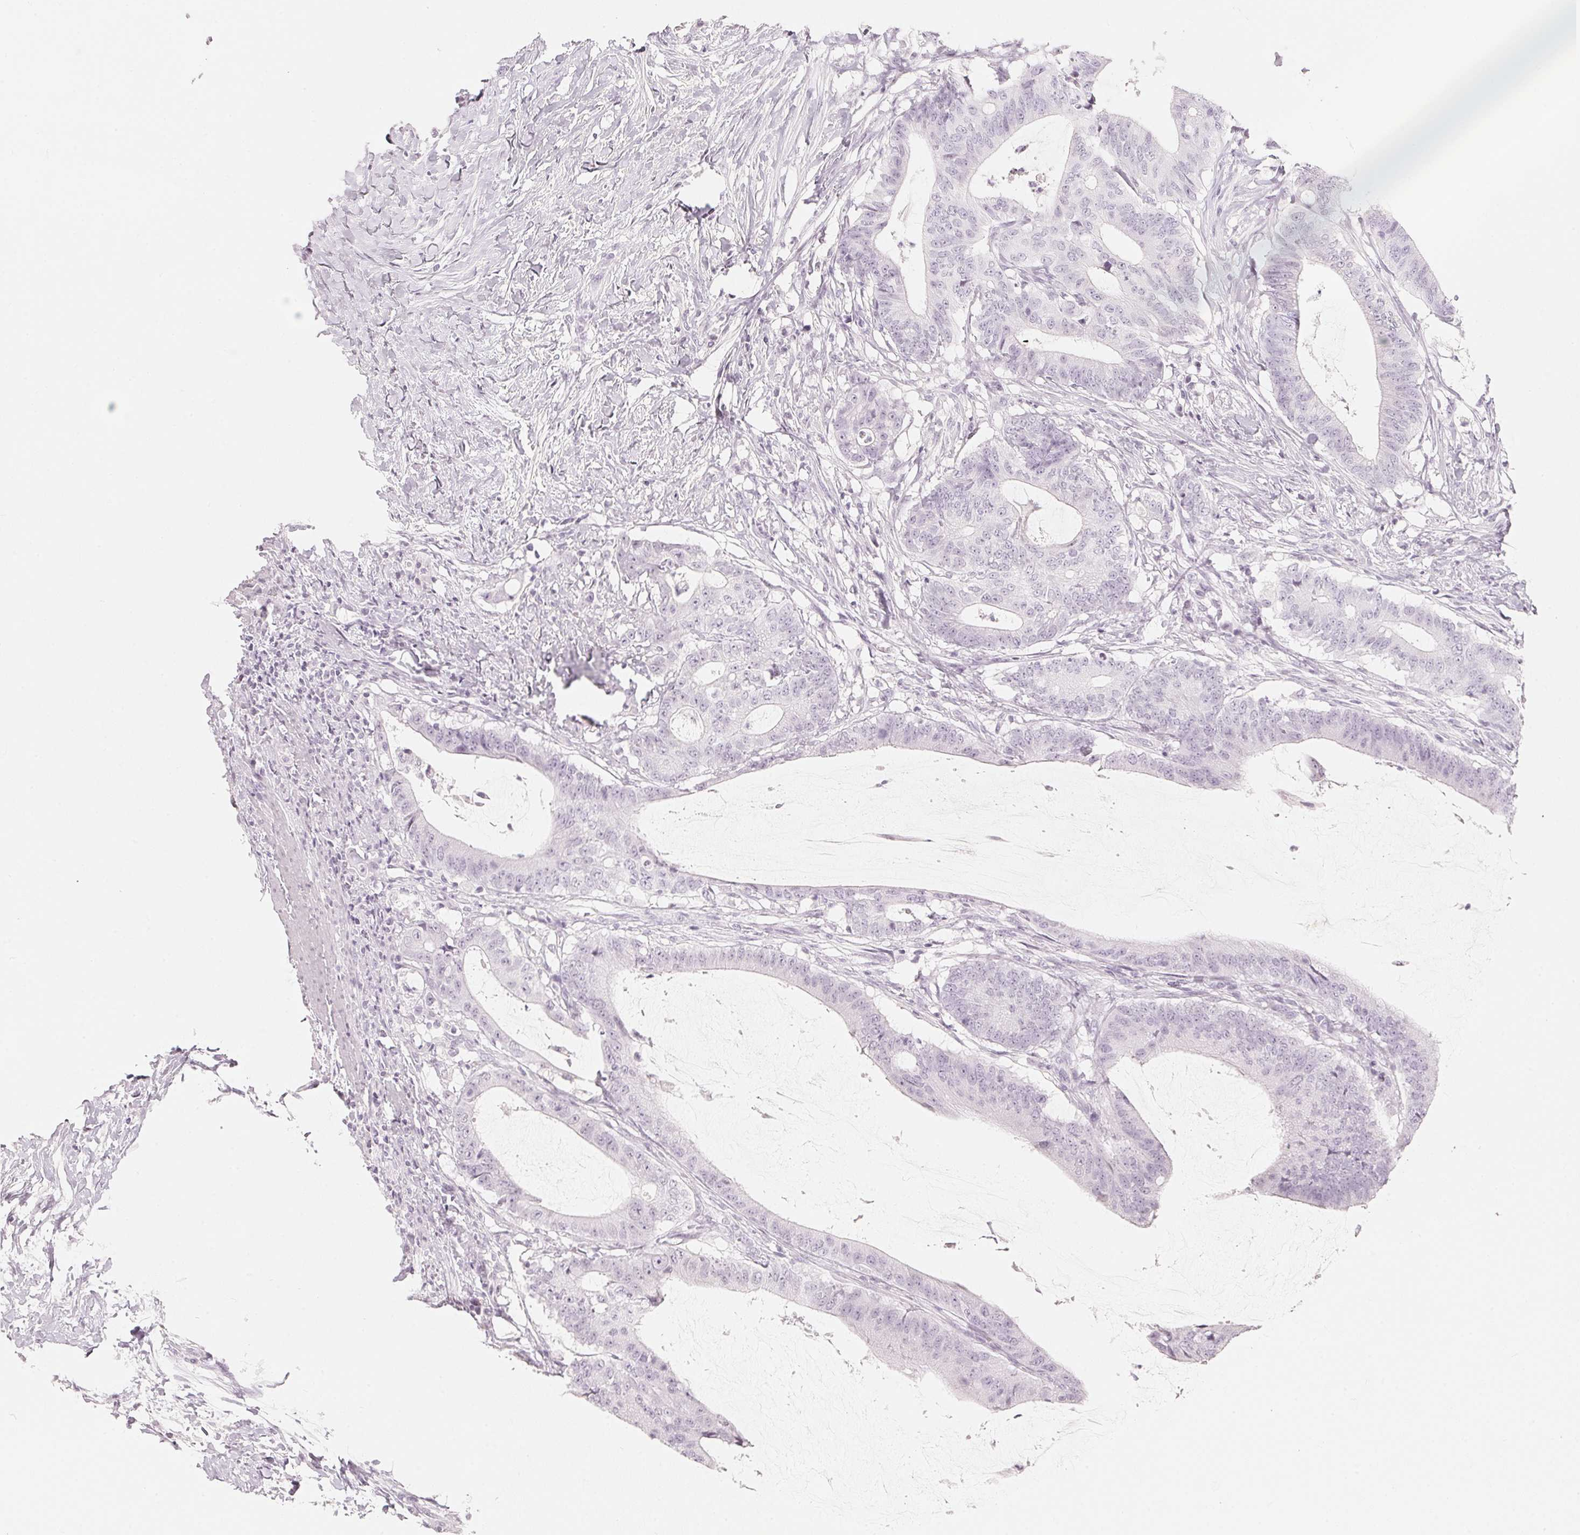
{"staining": {"intensity": "negative", "quantity": "none", "location": "none"}, "tissue": "colorectal cancer", "cell_type": "Tumor cells", "image_type": "cancer", "snomed": [{"axis": "morphology", "description": "Adenocarcinoma, NOS"}, {"axis": "topography", "description": "Colon"}], "caption": "Immunohistochemistry (IHC) of colorectal cancer (adenocarcinoma) reveals no positivity in tumor cells.", "gene": "SLC22A8", "patient": {"sex": "female", "age": 43}}